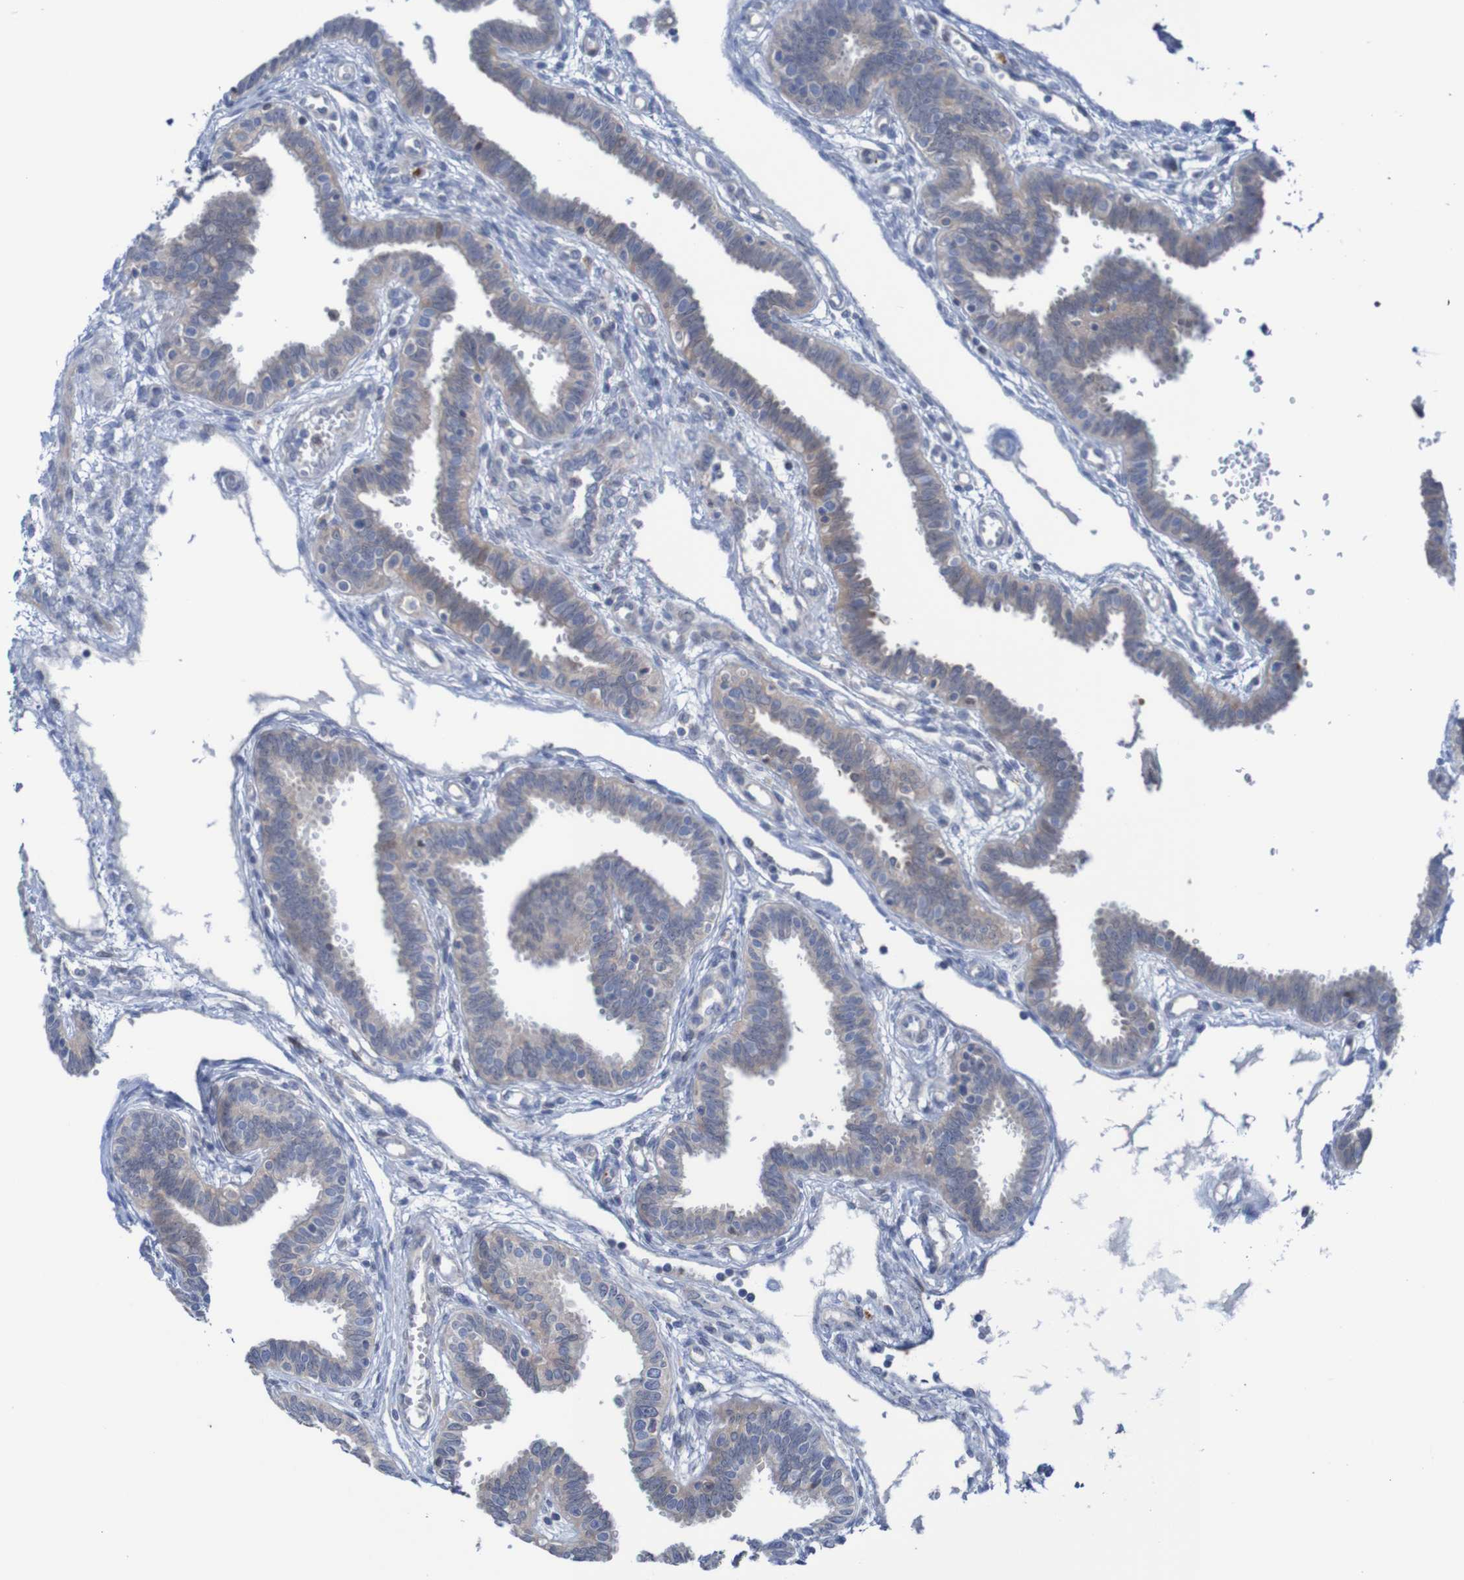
{"staining": {"intensity": "moderate", "quantity": "25%-75%", "location": "cytoplasmic/membranous"}, "tissue": "fallopian tube", "cell_type": "Glandular cells", "image_type": "normal", "snomed": [{"axis": "morphology", "description": "Normal tissue, NOS"}, {"axis": "topography", "description": "Fallopian tube"}], "caption": "This photomicrograph reveals benign fallopian tube stained with IHC to label a protein in brown. The cytoplasmic/membranous of glandular cells show moderate positivity for the protein. Nuclei are counter-stained blue.", "gene": "ANGPT4", "patient": {"sex": "female", "age": 32}}